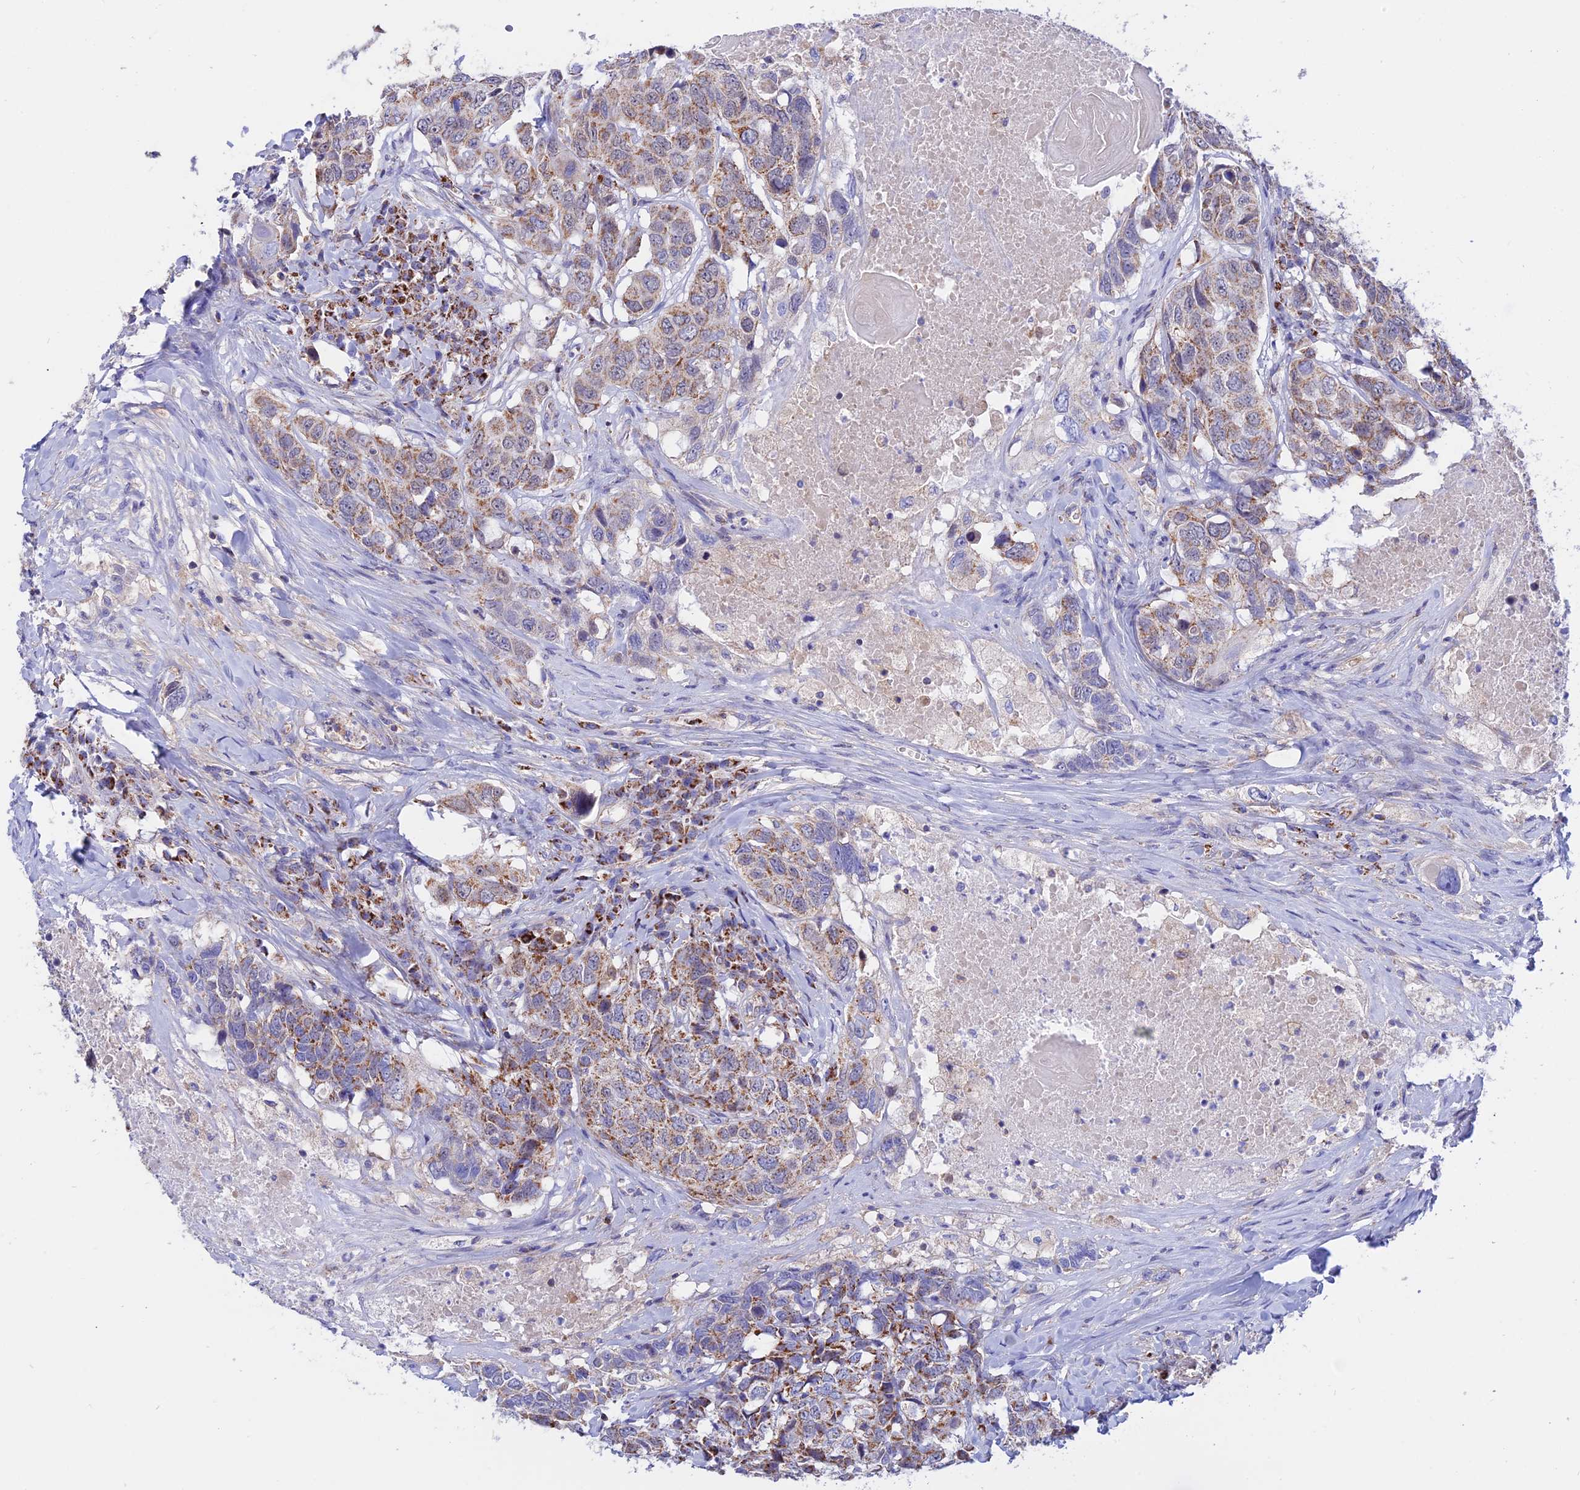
{"staining": {"intensity": "moderate", "quantity": ">75%", "location": "cytoplasmic/membranous"}, "tissue": "head and neck cancer", "cell_type": "Tumor cells", "image_type": "cancer", "snomed": [{"axis": "morphology", "description": "Squamous cell carcinoma, NOS"}, {"axis": "topography", "description": "Head-Neck"}], "caption": "Immunohistochemistry micrograph of head and neck cancer (squamous cell carcinoma) stained for a protein (brown), which shows medium levels of moderate cytoplasmic/membranous expression in approximately >75% of tumor cells.", "gene": "GCDH", "patient": {"sex": "male", "age": 66}}